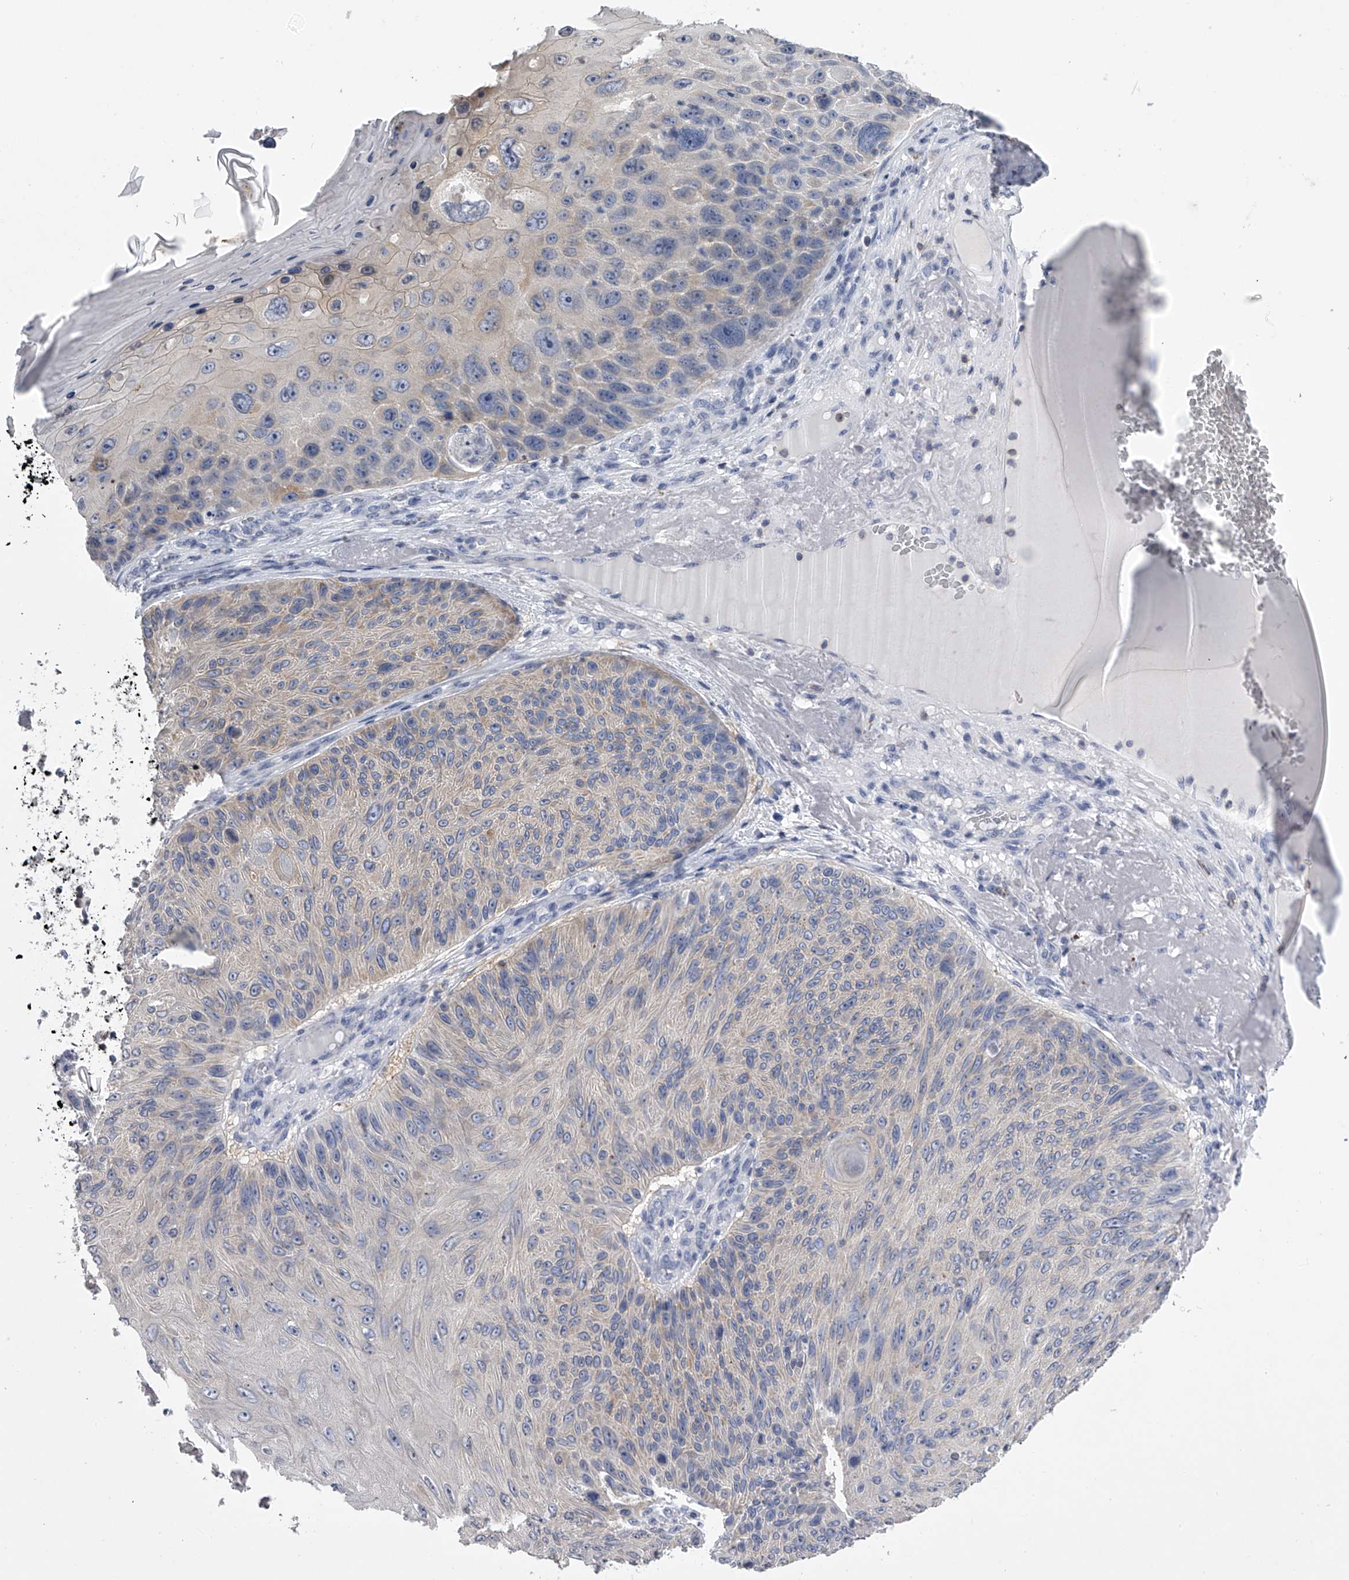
{"staining": {"intensity": "negative", "quantity": "none", "location": "none"}, "tissue": "skin cancer", "cell_type": "Tumor cells", "image_type": "cancer", "snomed": [{"axis": "morphology", "description": "Squamous cell carcinoma, NOS"}, {"axis": "topography", "description": "Skin"}], "caption": "IHC micrograph of neoplastic tissue: squamous cell carcinoma (skin) stained with DAB (3,3'-diaminobenzidine) shows no significant protein staining in tumor cells.", "gene": "TASP1", "patient": {"sex": "female", "age": 88}}